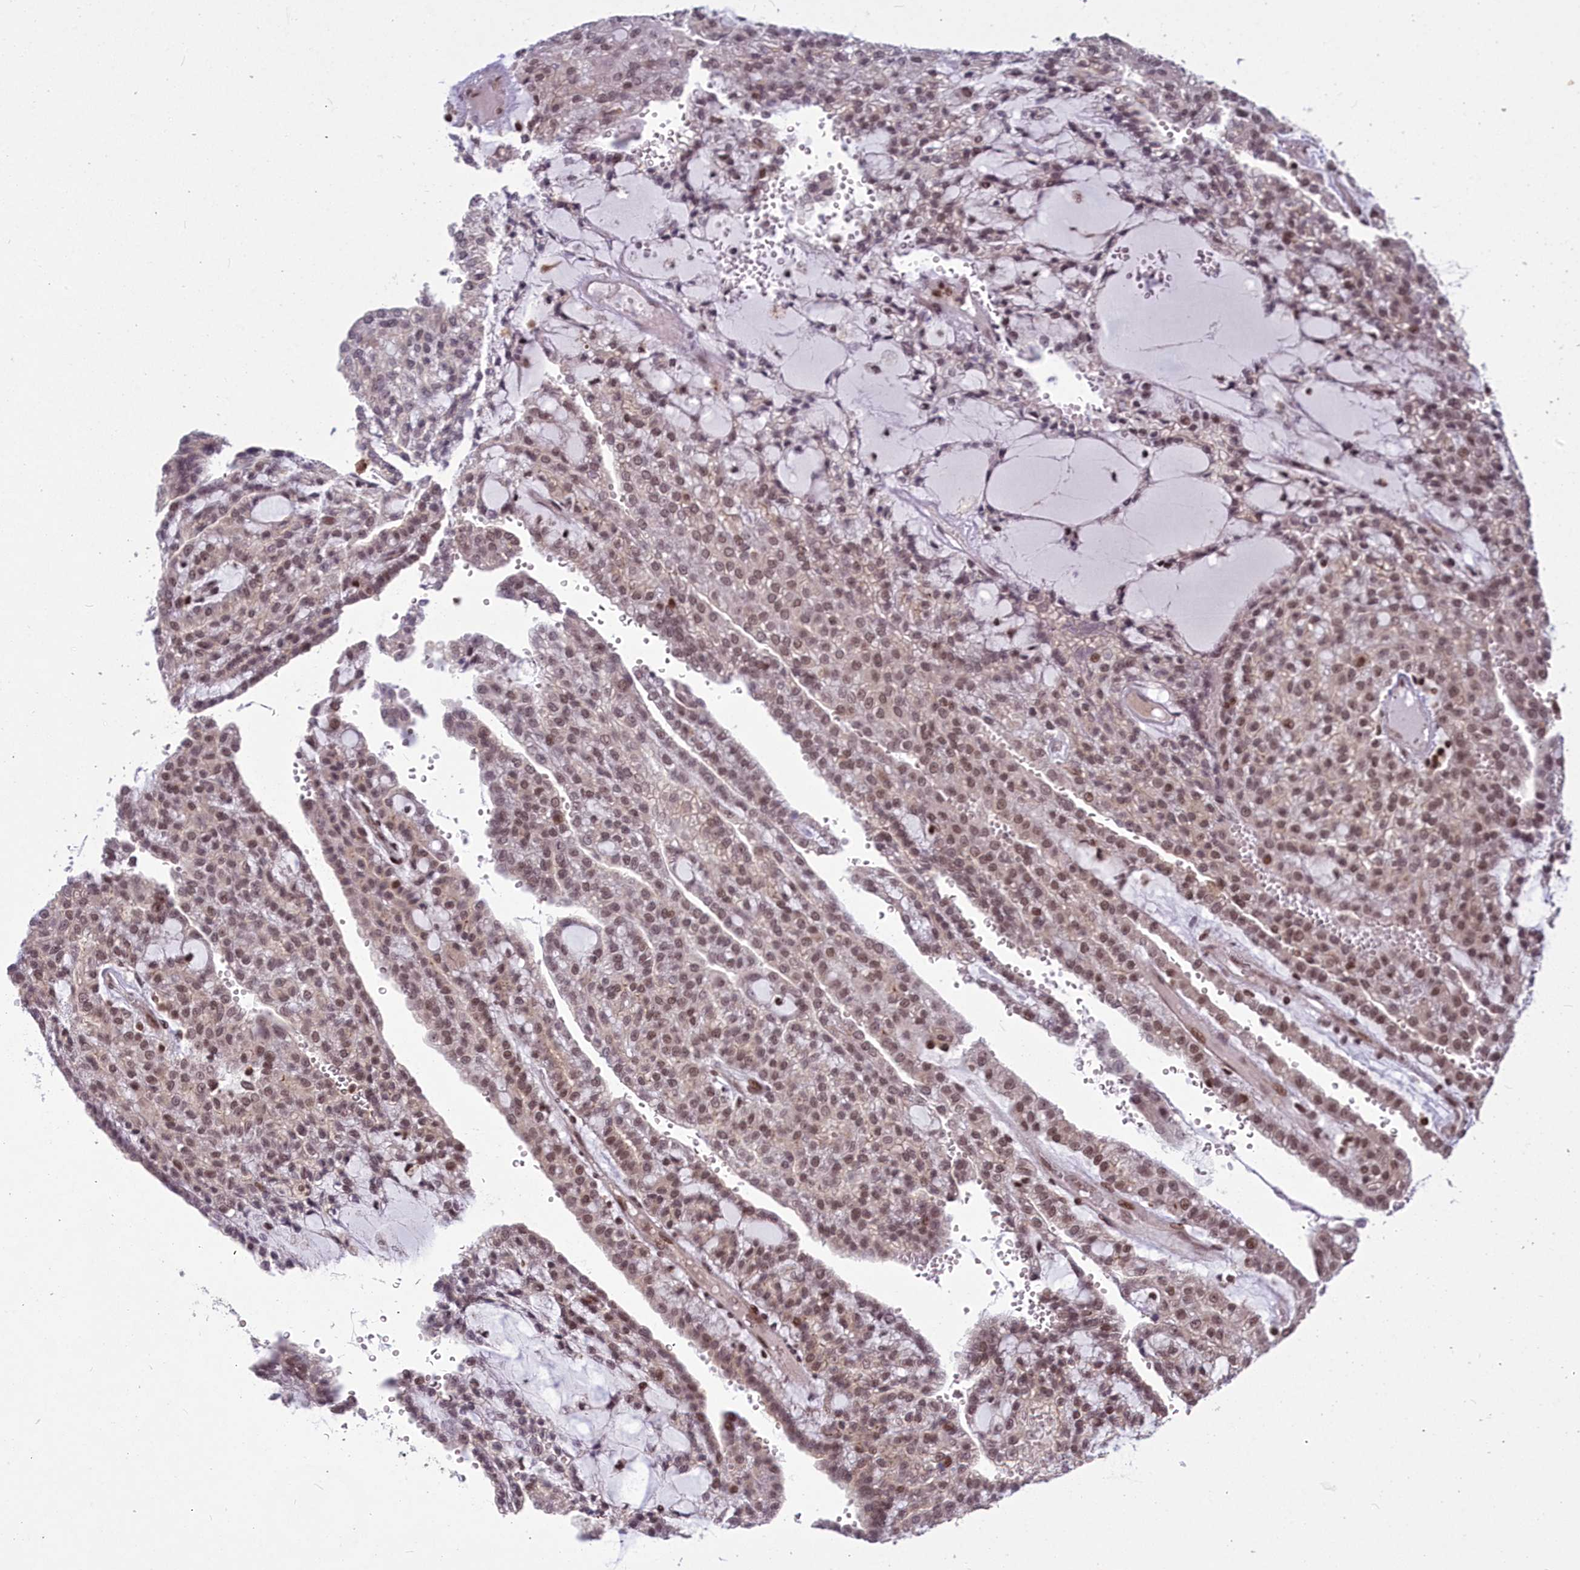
{"staining": {"intensity": "moderate", "quantity": ">75%", "location": "nuclear"}, "tissue": "renal cancer", "cell_type": "Tumor cells", "image_type": "cancer", "snomed": [{"axis": "morphology", "description": "Adenocarcinoma, NOS"}, {"axis": "topography", "description": "Kidney"}], "caption": "Immunohistochemistry micrograph of neoplastic tissue: human adenocarcinoma (renal) stained using immunohistochemistry shows medium levels of moderate protein expression localized specifically in the nuclear of tumor cells, appearing as a nuclear brown color.", "gene": "GMEB1", "patient": {"sex": "male", "age": 63}}